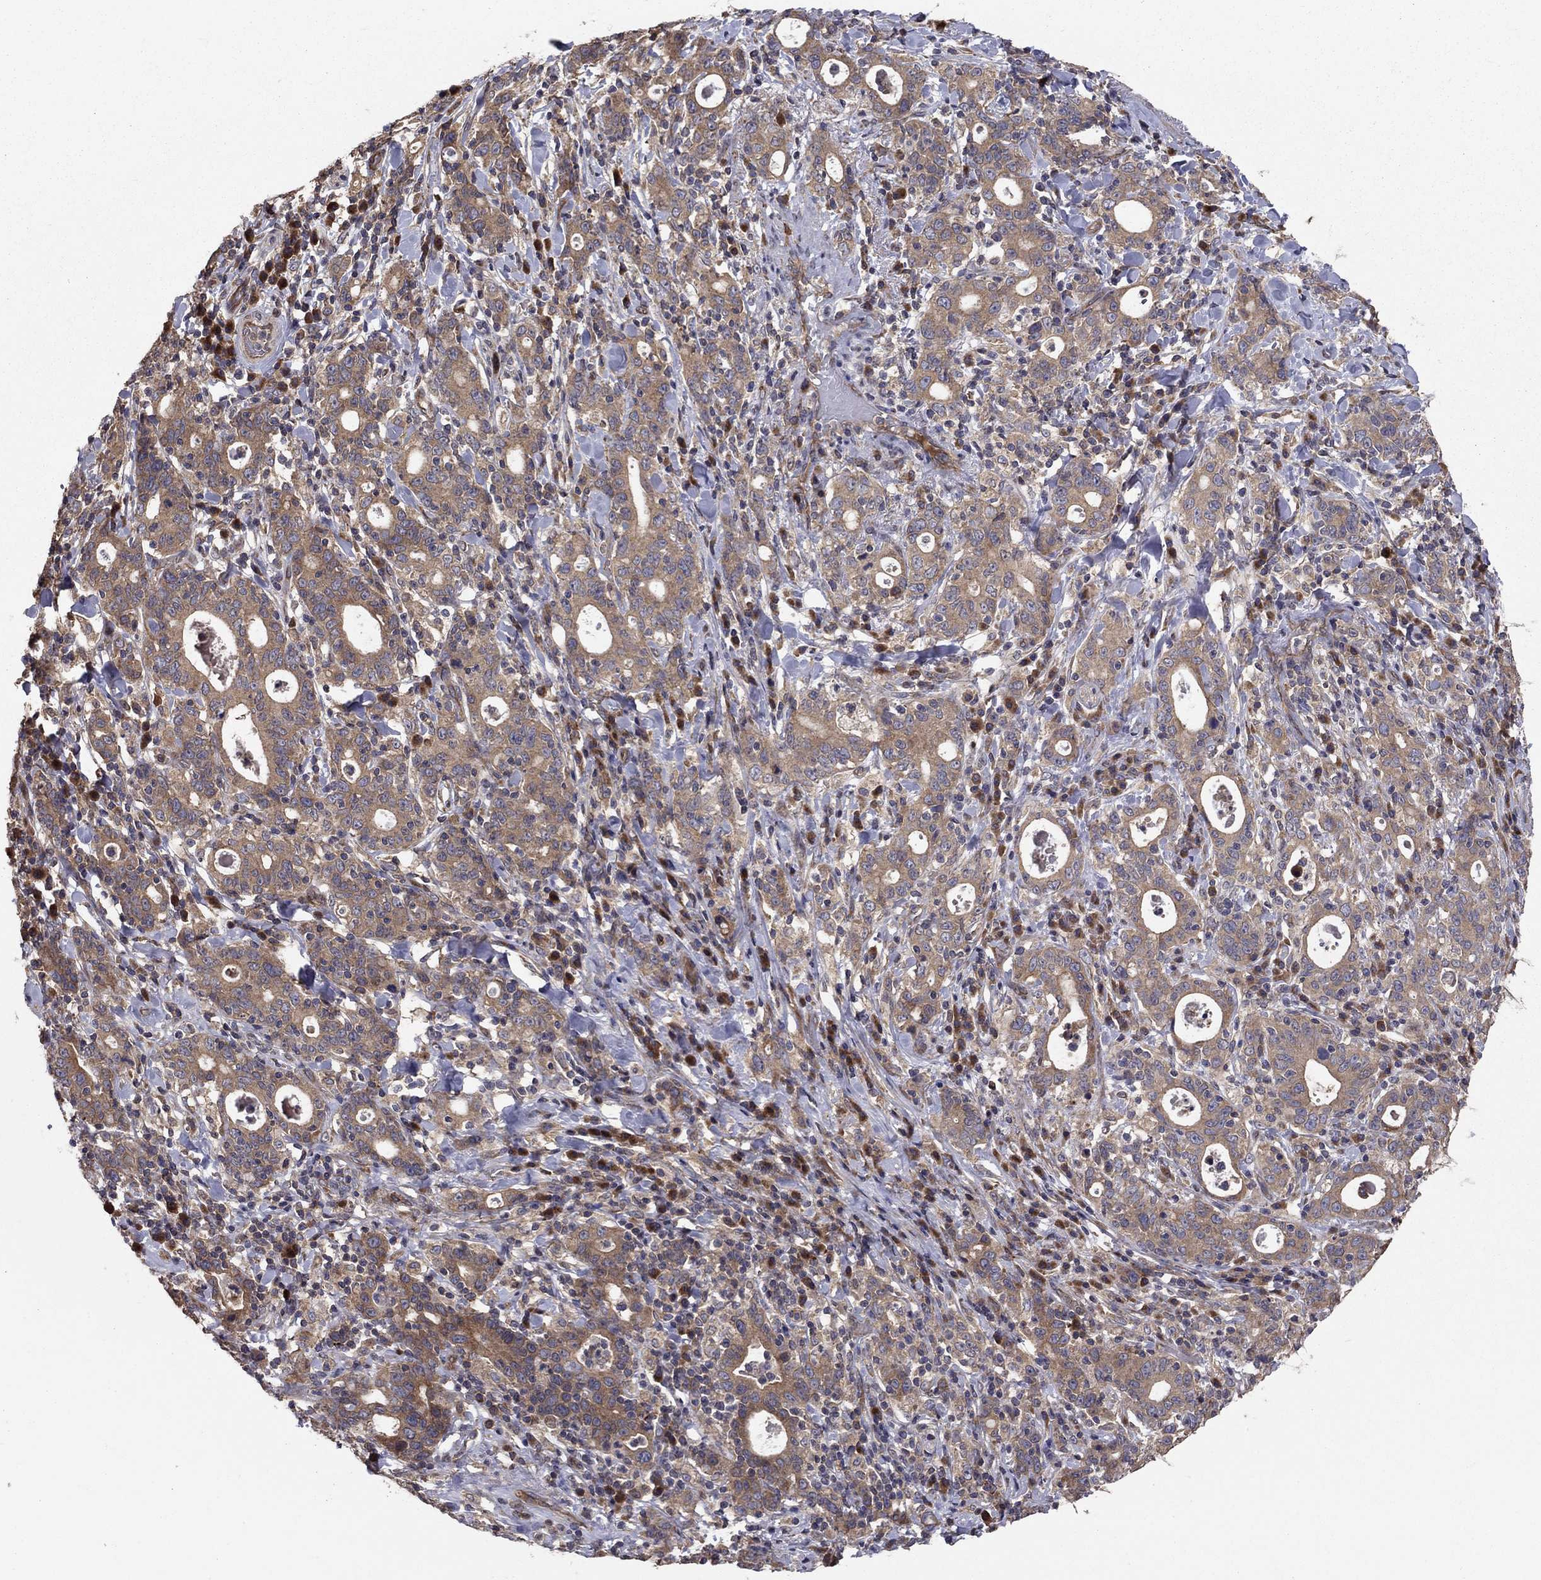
{"staining": {"intensity": "moderate", "quantity": ">75%", "location": "cytoplasmic/membranous"}, "tissue": "stomach cancer", "cell_type": "Tumor cells", "image_type": "cancer", "snomed": [{"axis": "morphology", "description": "Adenocarcinoma, NOS"}, {"axis": "topography", "description": "Stomach"}], "caption": "An immunohistochemistry histopathology image of neoplastic tissue is shown. Protein staining in brown labels moderate cytoplasmic/membranous positivity in stomach cancer (adenocarcinoma) within tumor cells.", "gene": "BABAM2", "patient": {"sex": "male", "age": 79}}